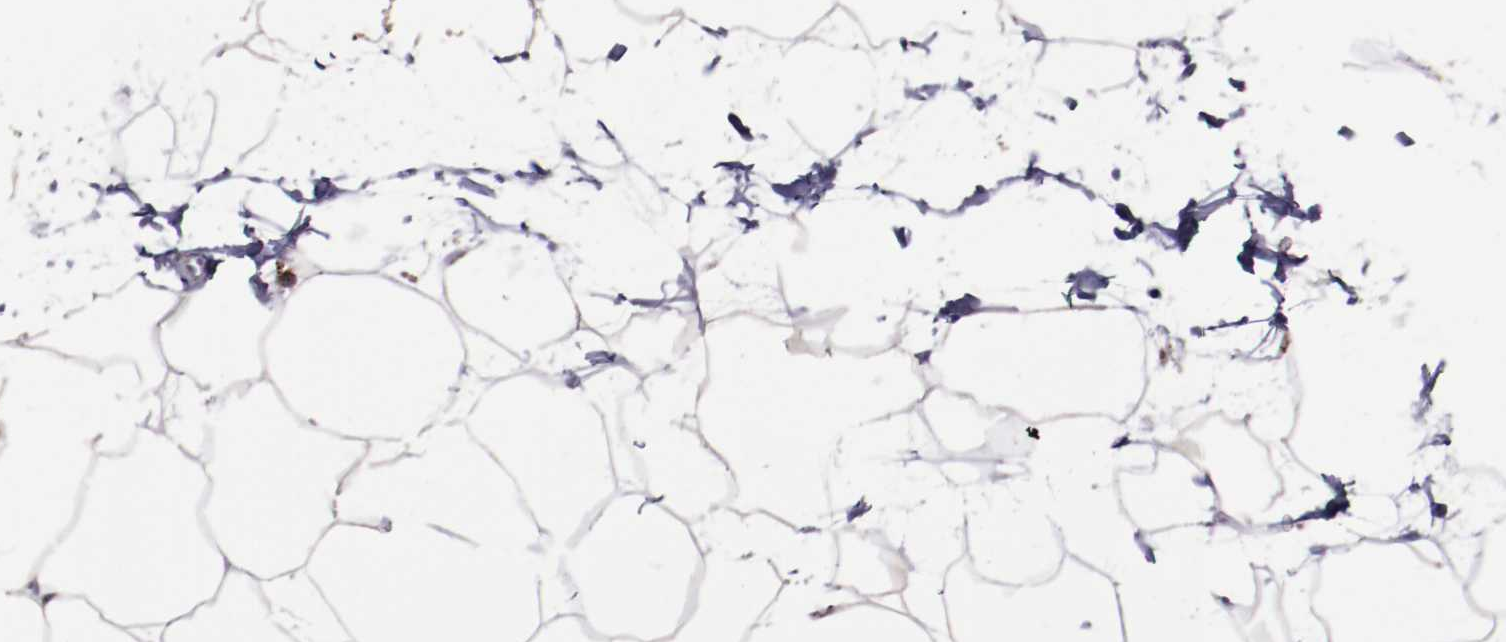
{"staining": {"intensity": "weak", "quantity": ">75%", "location": "cytoplasmic/membranous"}, "tissue": "adipose tissue", "cell_type": "Adipocytes", "image_type": "normal", "snomed": [{"axis": "morphology", "description": "Normal tissue, NOS"}, {"axis": "morphology", "description": "Duct carcinoma"}, {"axis": "topography", "description": "Breast"}, {"axis": "topography", "description": "Adipose tissue"}], "caption": "A high-resolution micrograph shows immunohistochemistry (IHC) staining of benign adipose tissue, which reveals weak cytoplasmic/membranous staining in approximately >75% of adipocytes.", "gene": "LONP1", "patient": {"sex": "female", "age": 37}}